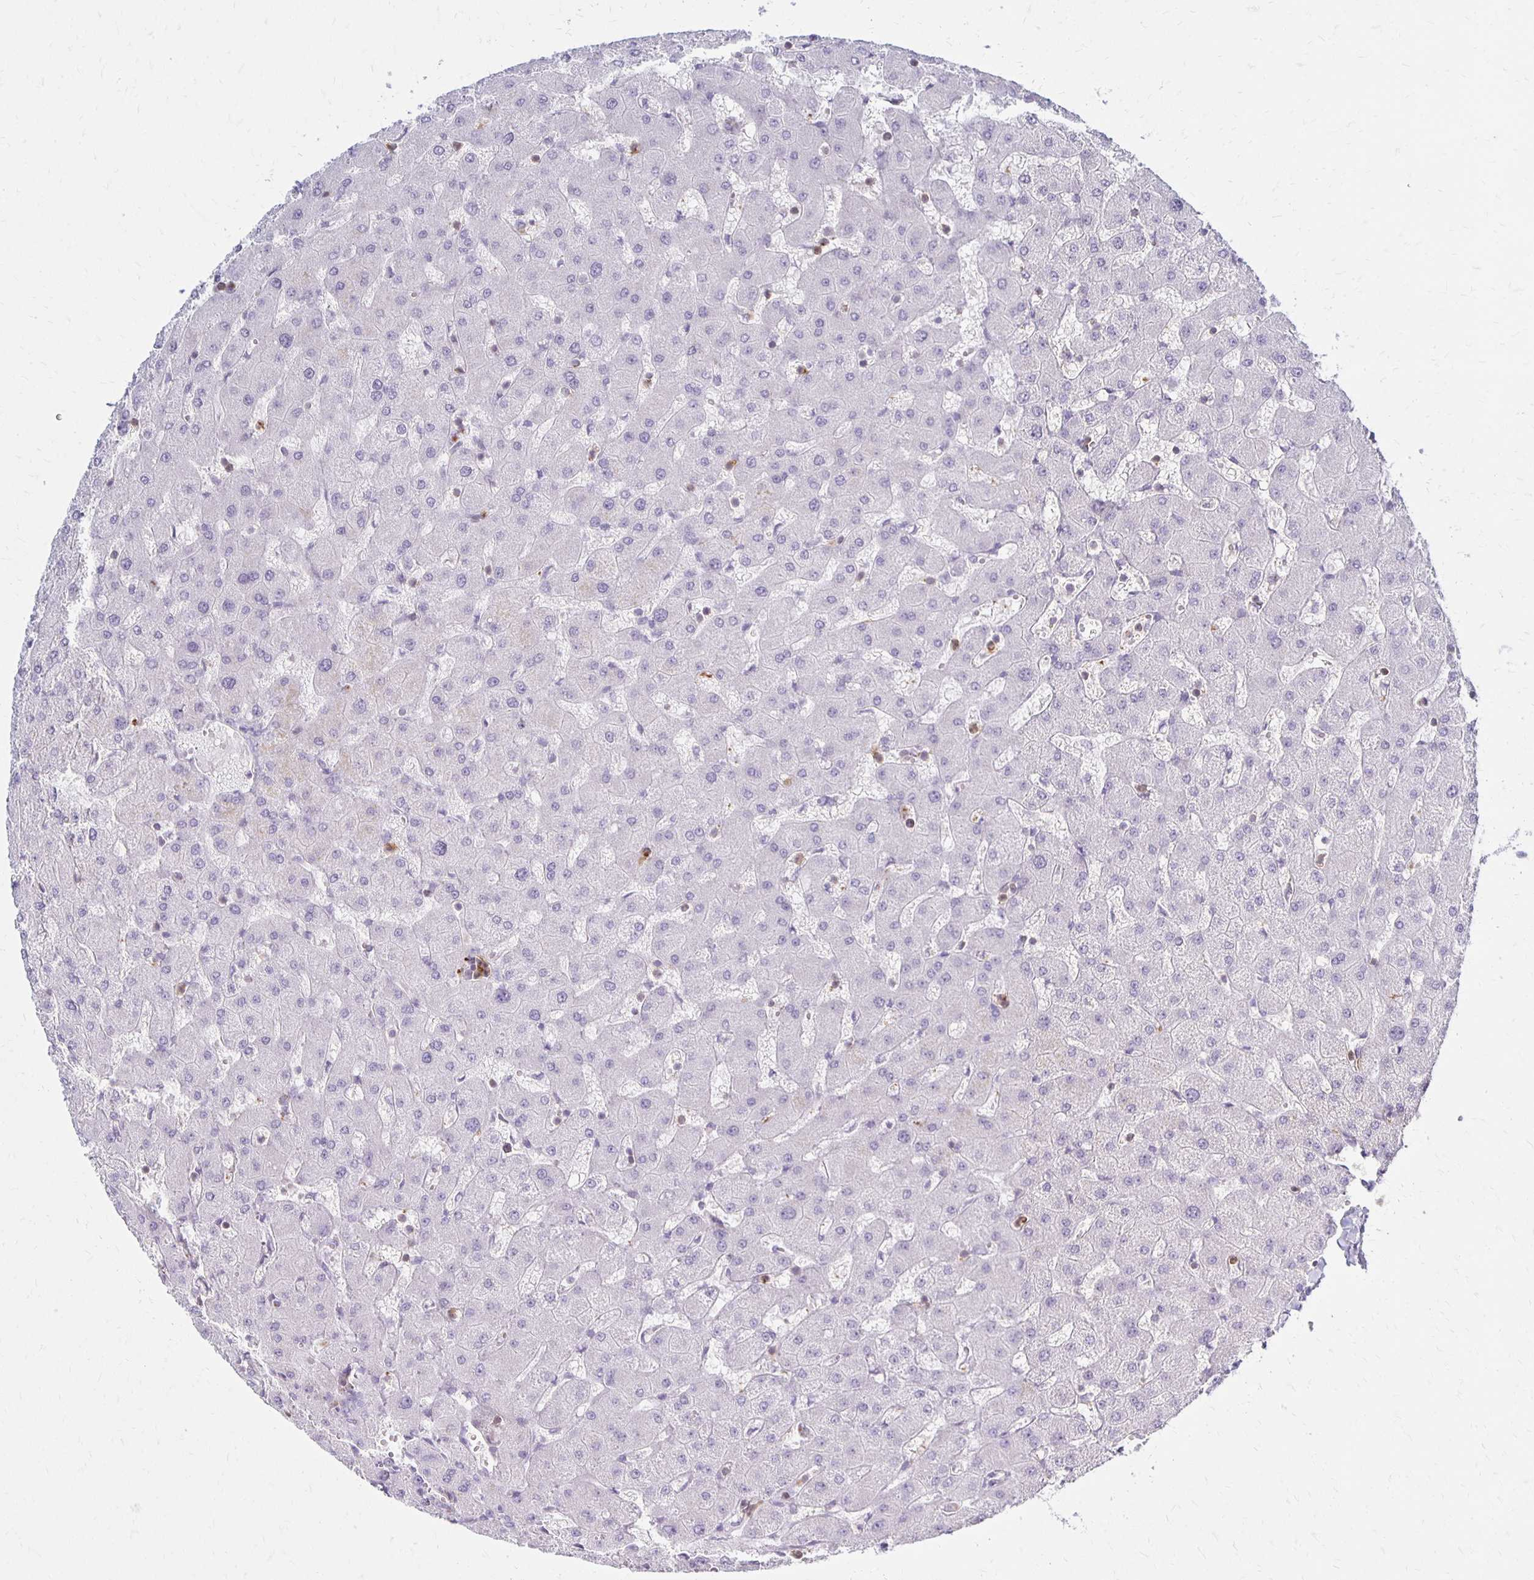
{"staining": {"intensity": "negative", "quantity": "none", "location": "none"}, "tissue": "liver", "cell_type": "Cholangiocytes", "image_type": "normal", "snomed": [{"axis": "morphology", "description": "Normal tissue, NOS"}, {"axis": "topography", "description": "Liver"}], "caption": "There is no significant expression in cholangiocytes of liver. The staining was performed using DAB to visualize the protein expression in brown, while the nuclei were stained in blue with hematoxylin (Magnification: 20x).", "gene": "CCL21", "patient": {"sex": "female", "age": 63}}